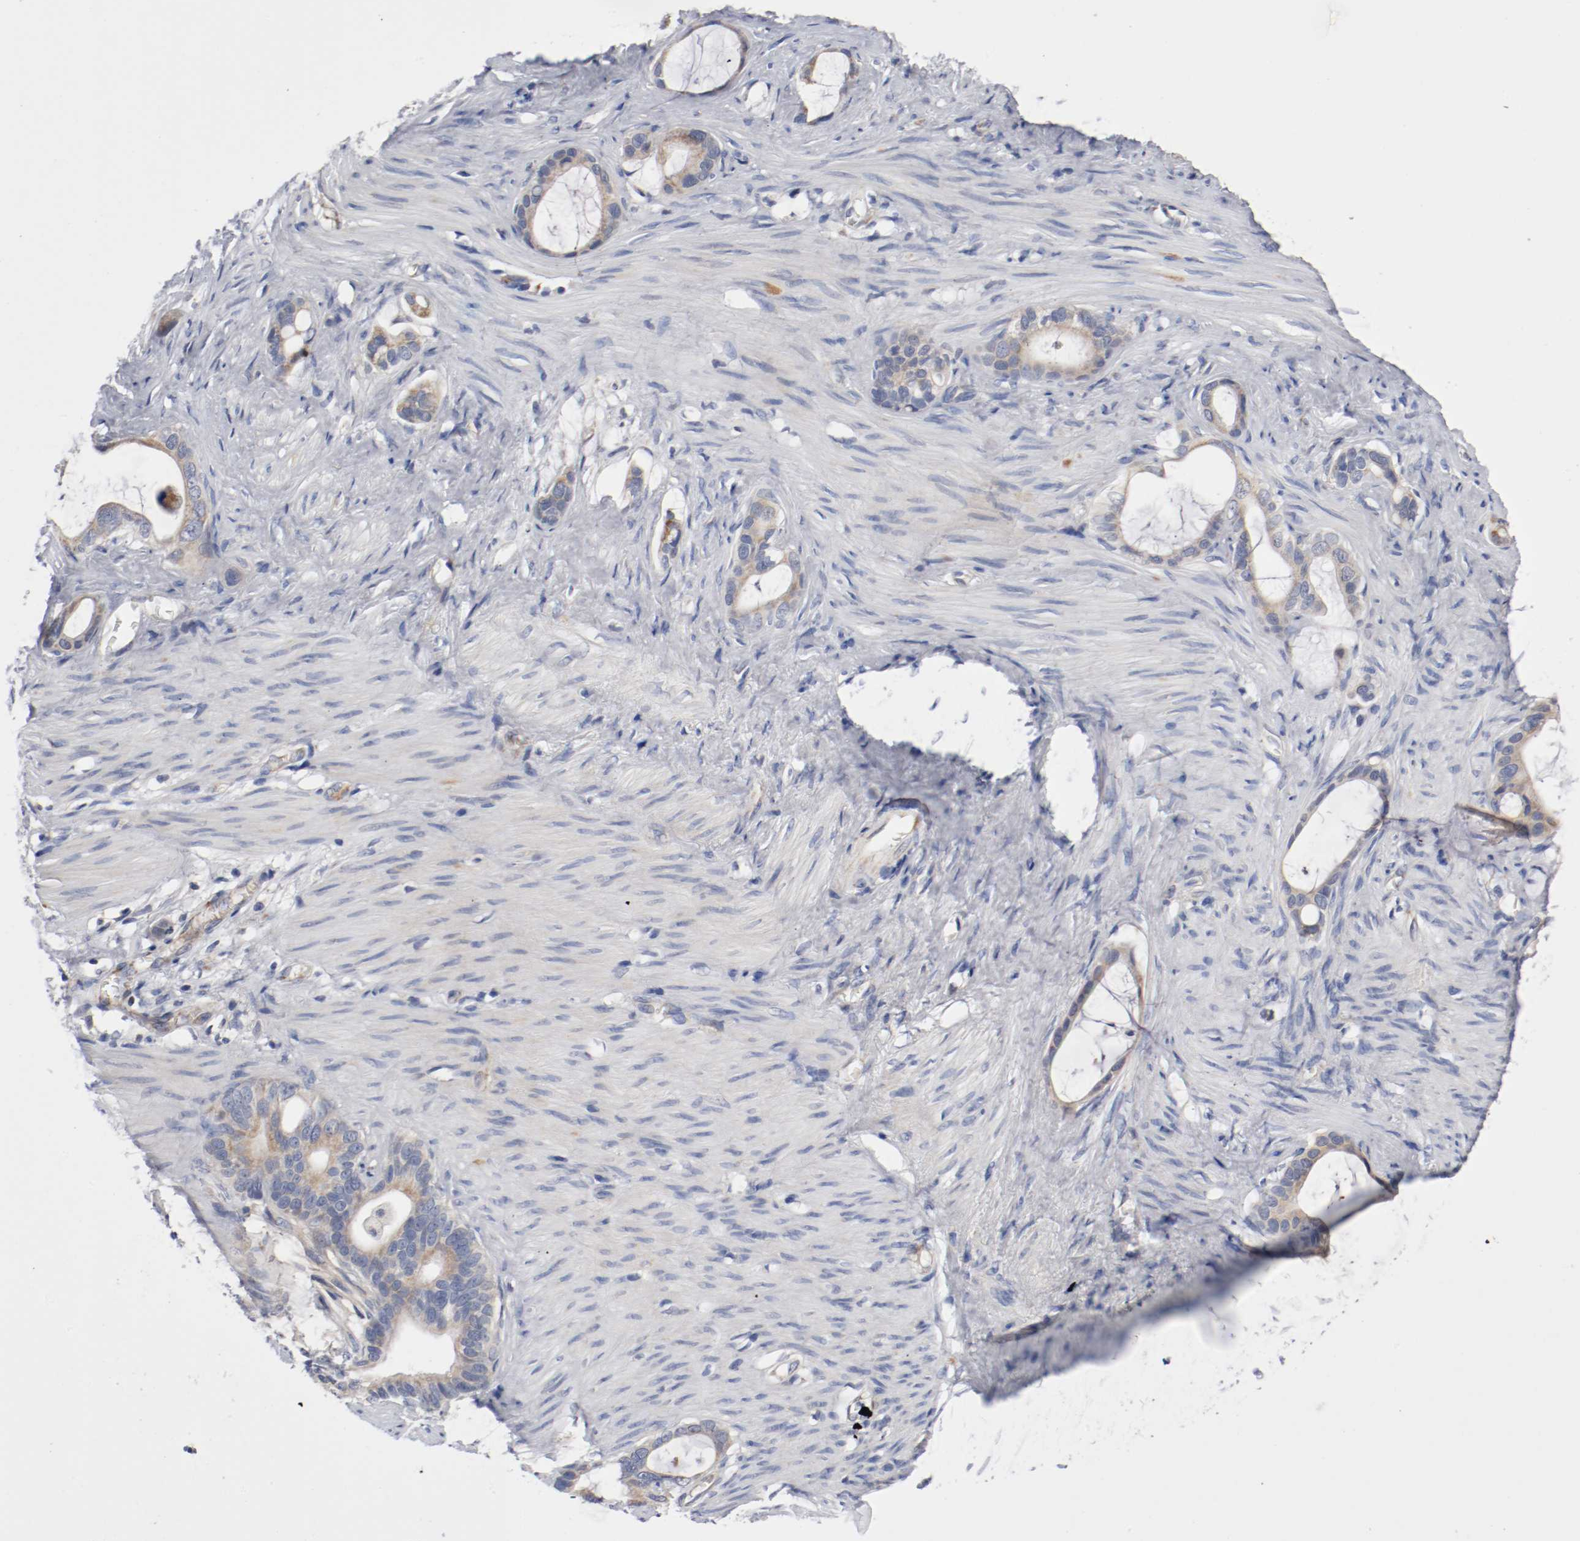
{"staining": {"intensity": "weak", "quantity": "25%-75%", "location": "cytoplasmic/membranous"}, "tissue": "stomach cancer", "cell_type": "Tumor cells", "image_type": "cancer", "snomed": [{"axis": "morphology", "description": "Adenocarcinoma, NOS"}, {"axis": "topography", "description": "Stomach"}], "caption": "High-magnification brightfield microscopy of stomach adenocarcinoma stained with DAB (brown) and counterstained with hematoxylin (blue). tumor cells exhibit weak cytoplasmic/membranous expression is identified in about25%-75% of cells. (DAB IHC, brown staining for protein, blue staining for nuclei).", "gene": "PCSK6", "patient": {"sex": "female", "age": 75}}